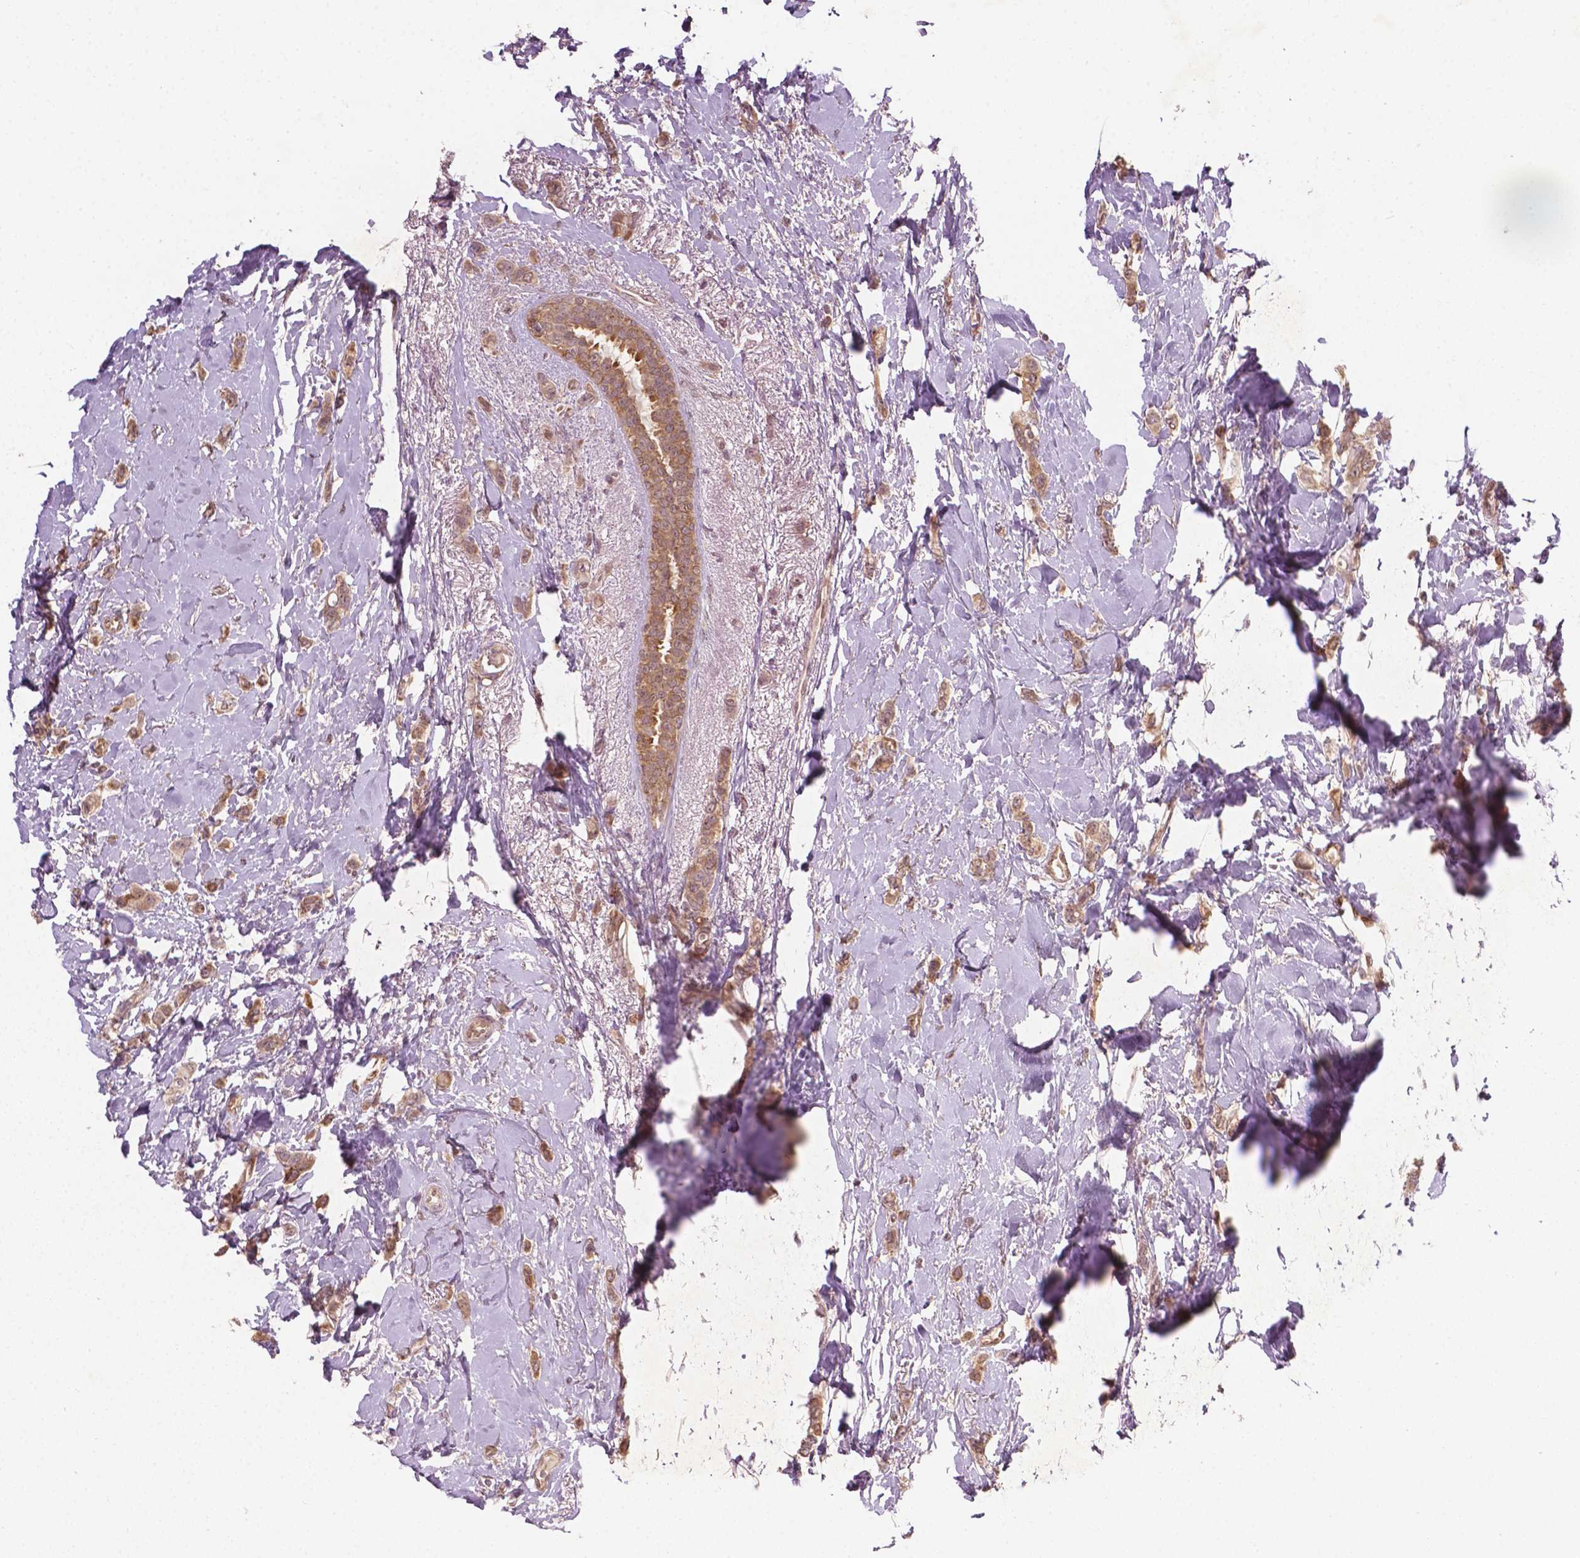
{"staining": {"intensity": "moderate", "quantity": ">75%", "location": "cytoplasmic/membranous,nuclear"}, "tissue": "breast cancer", "cell_type": "Tumor cells", "image_type": "cancer", "snomed": [{"axis": "morphology", "description": "Lobular carcinoma"}, {"axis": "topography", "description": "Breast"}], "caption": "Breast lobular carcinoma tissue demonstrates moderate cytoplasmic/membranous and nuclear positivity in approximately >75% of tumor cells", "gene": "NFAT5", "patient": {"sex": "female", "age": 66}}